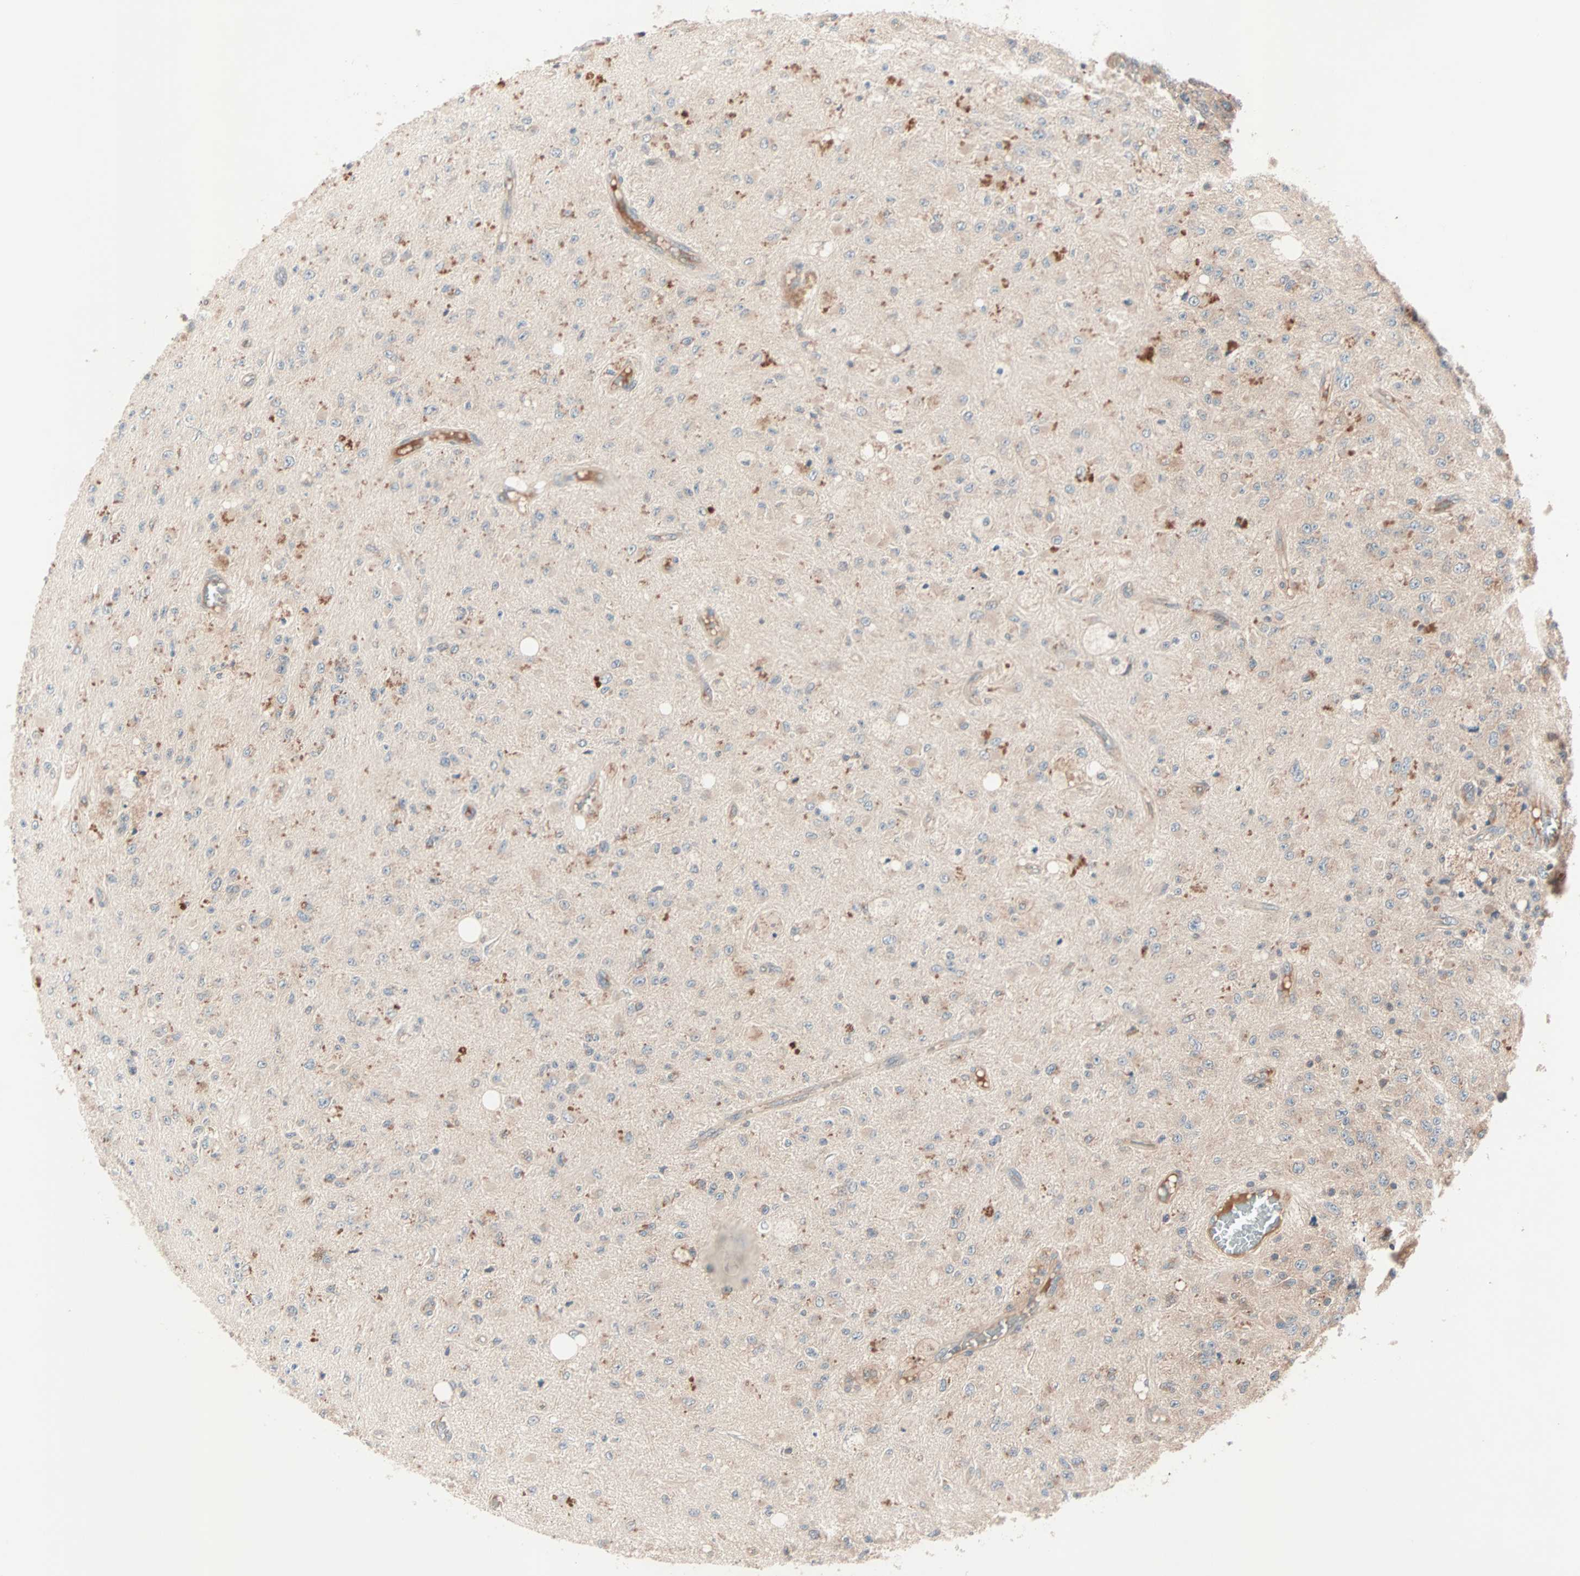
{"staining": {"intensity": "weak", "quantity": "25%-75%", "location": "cytoplasmic/membranous"}, "tissue": "glioma", "cell_type": "Tumor cells", "image_type": "cancer", "snomed": [{"axis": "morphology", "description": "Glioma, malignant, High grade"}, {"axis": "topography", "description": "pancreas cauda"}], "caption": "Immunohistochemical staining of glioma exhibits weak cytoplasmic/membranous protein positivity in about 25%-75% of tumor cells. The protein is stained brown, and the nuclei are stained in blue (DAB (3,3'-diaminobenzidine) IHC with brightfield microscopy, high magnification).", "gene": "CAD", "patient": {"sex": "male", "age": 60}}